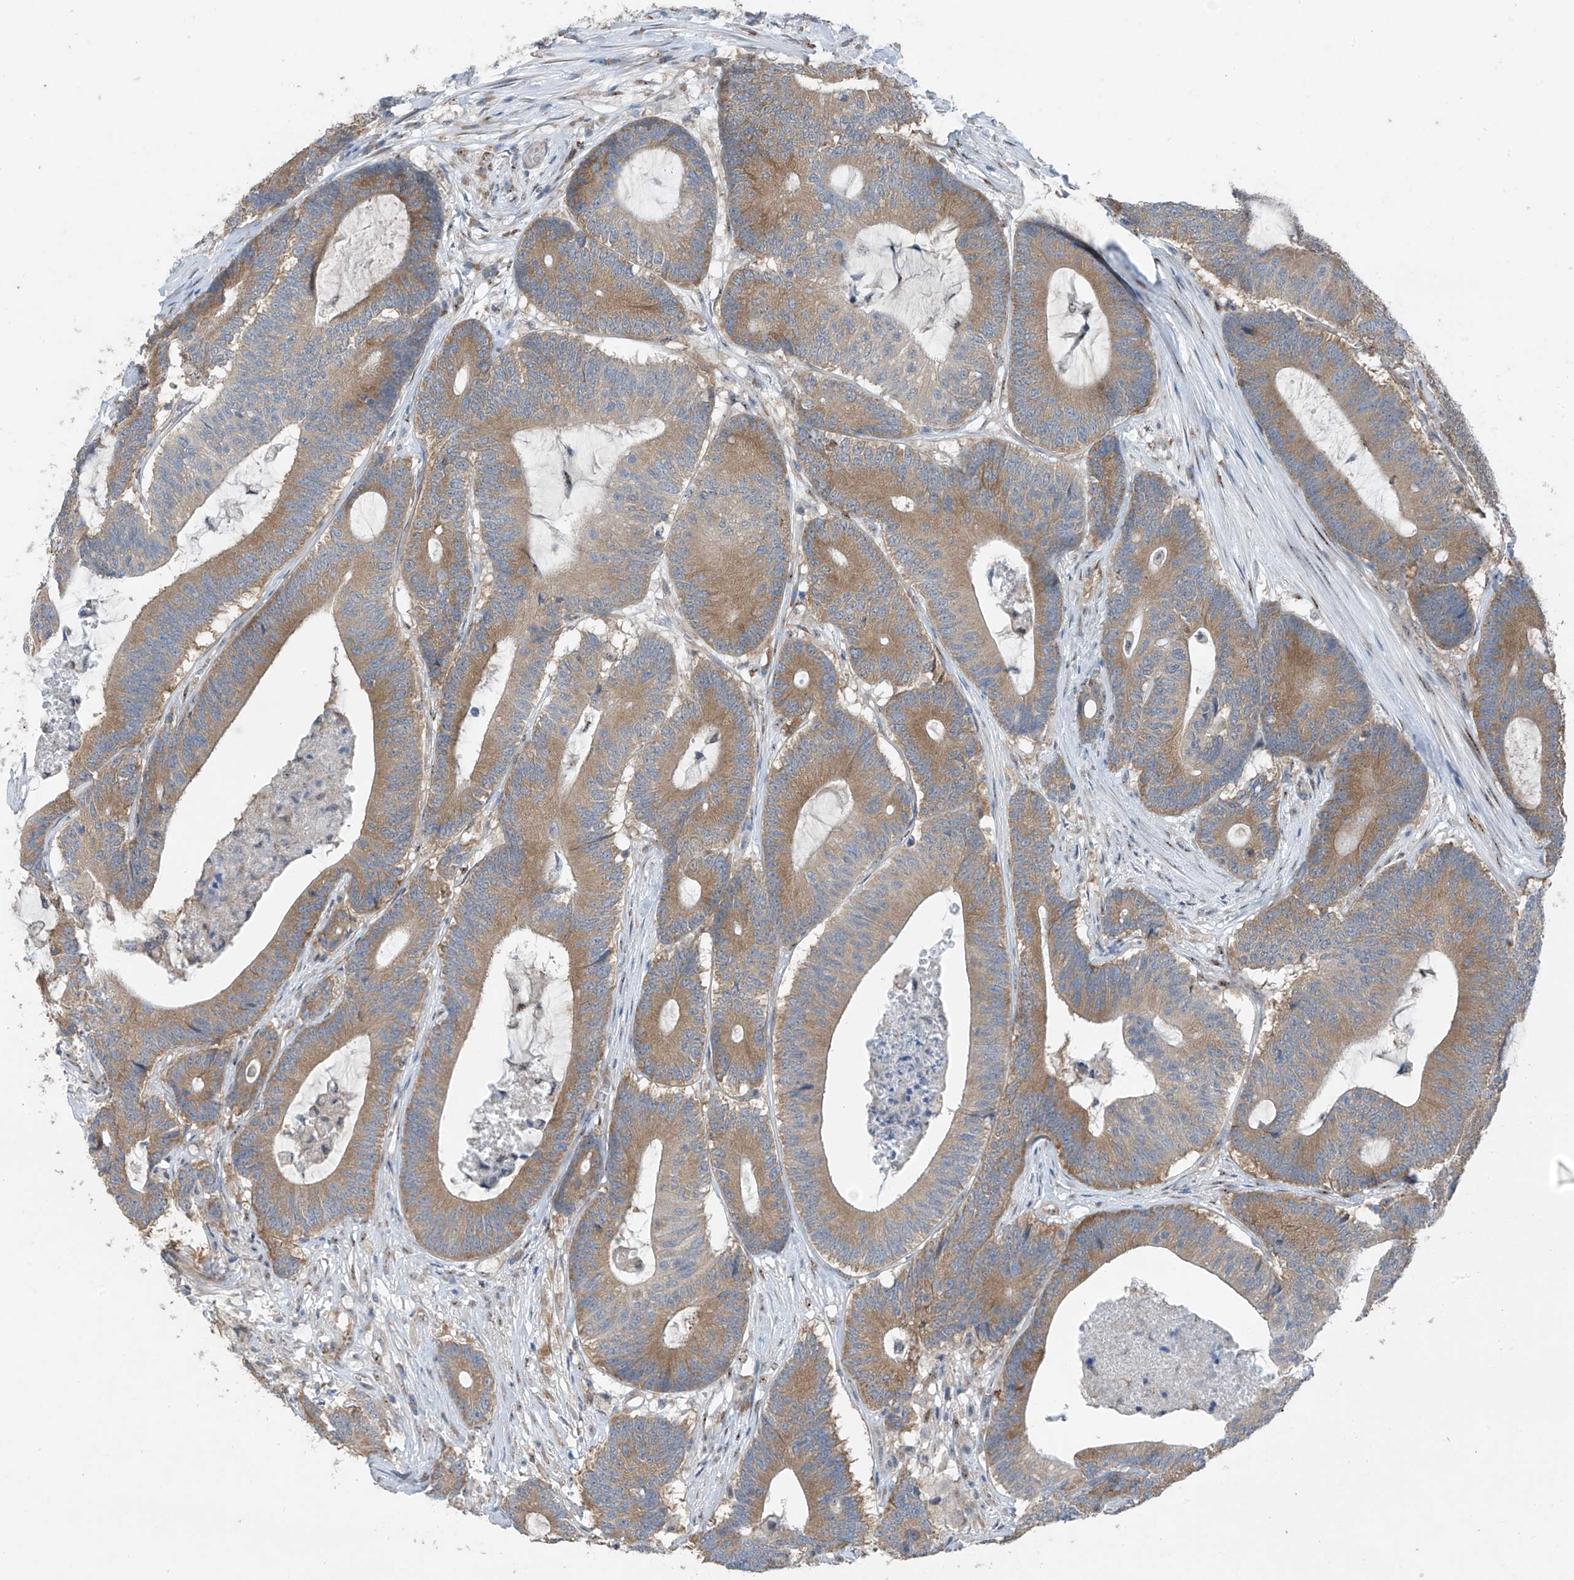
{"staining": {"intensity": "moderate", "quantity": ">75%", "location": "cytoplasmic/membranous"}, "tissue": "colorectal cancer", "cell_type": "Tumor cells", "image_type": "cancer", "snomed": [{"axis": "morphology", "description": "Adenocarcinoma, NOS"}, {"axis": "topography", "description": "Colon"}], "caption": "Adenocarcinoma (colorectal) stained with DAB (3,3'-diaminobenzidine) immunohistochemistry (IHC) displays medium levels of moderate cytoplasmic/membranous staining in approximately >75% of tumor cells.", "gene": "RPL4", "patient": {"sex": "female", "age": 84}}